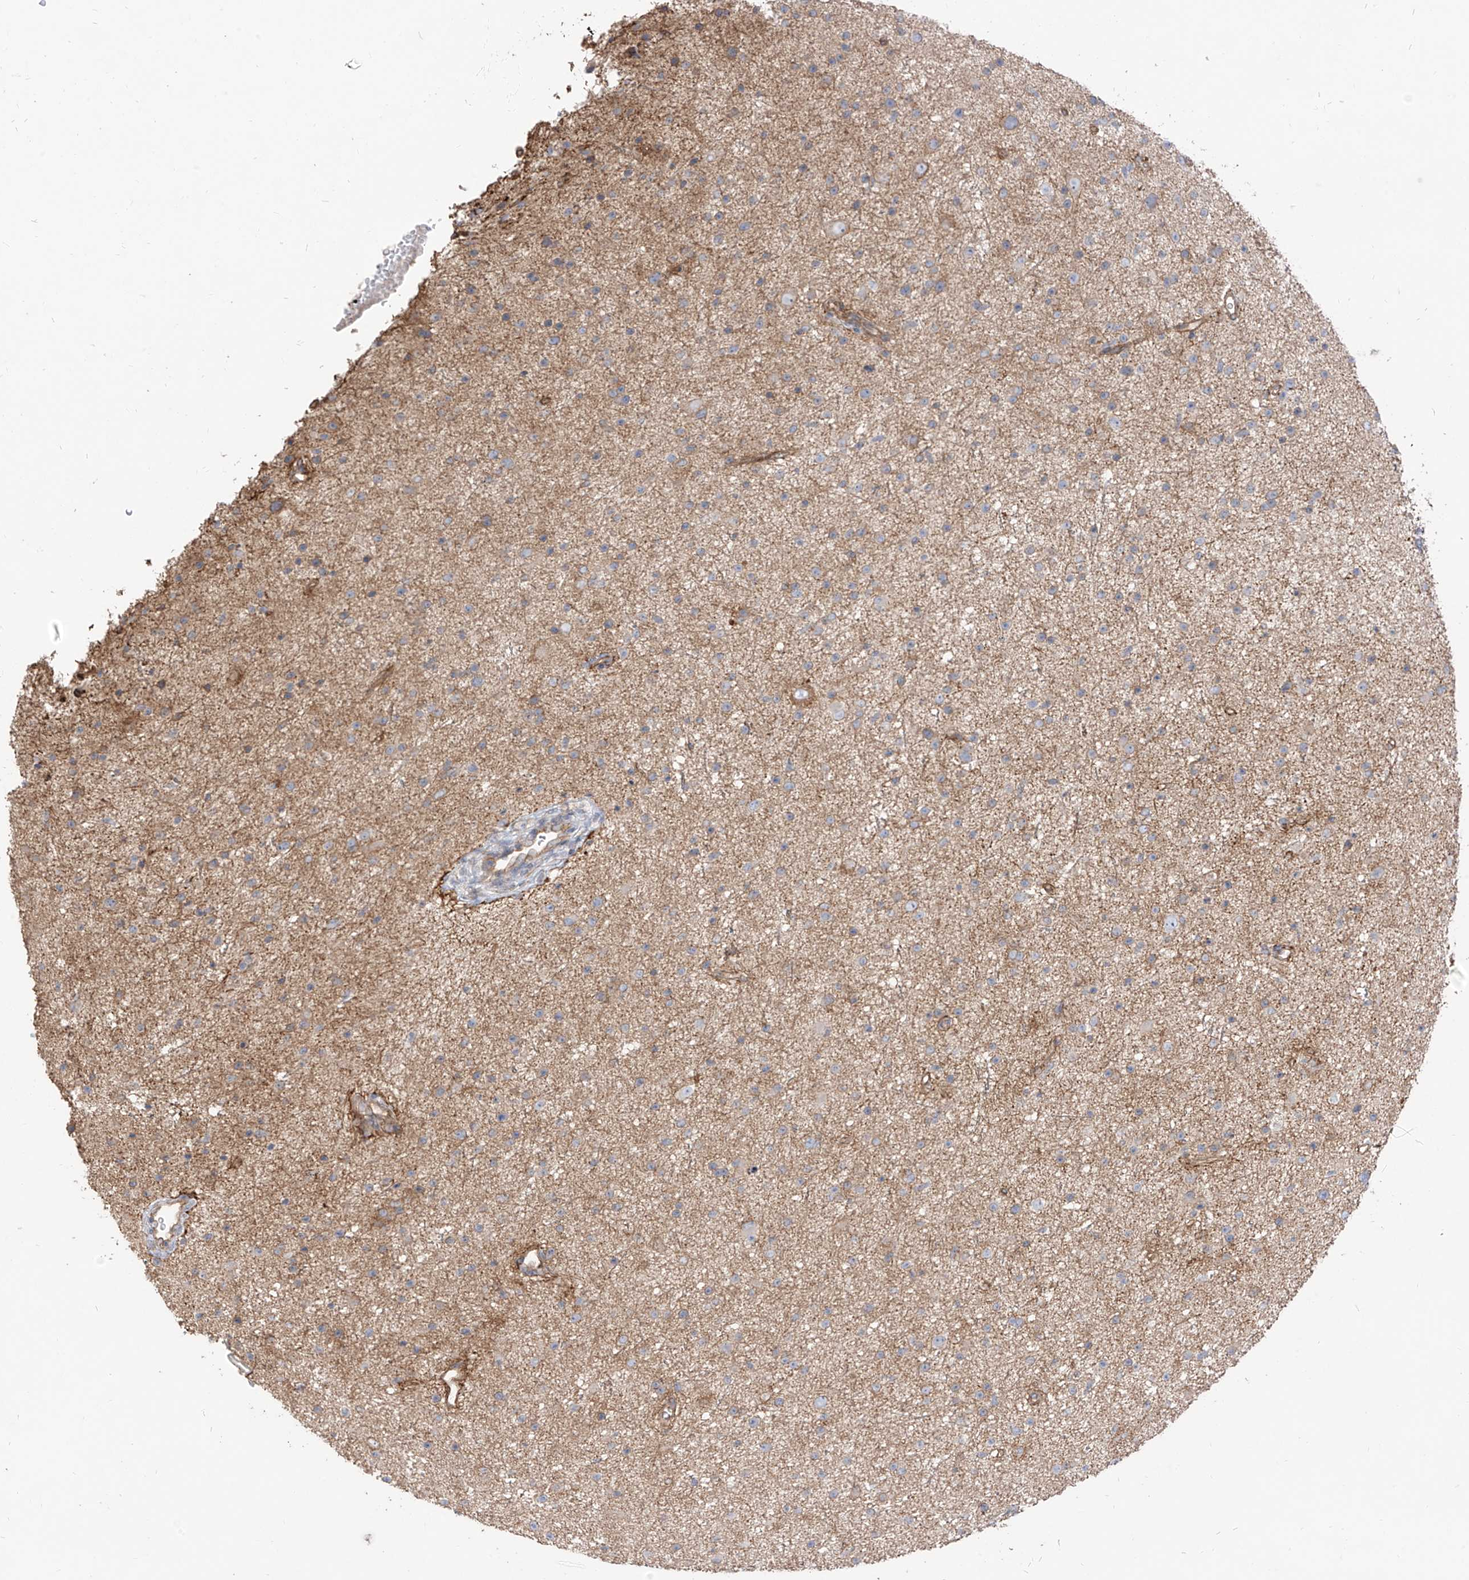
{"staining": {"intensity": "weak", "quantity": "25%-75%", "location": "cytoplasmic/membranous"}, "tissue": "glioma", "cell_type": "Tumor cells", "image_type": "cancer", "snomed": [{"axis": "morphology", "description": "Glioma, malignant, Low grade"}, {"axis": "topography", "description": "Cerebral cortex"}], "caption": "A brown stain labels weak cytoplasmic/membranous expression of a protein in human malignant glioma (low-grade) tumor cells.", "gene": "EPHX4", "patient": {"sex": "female", "age": 39}}